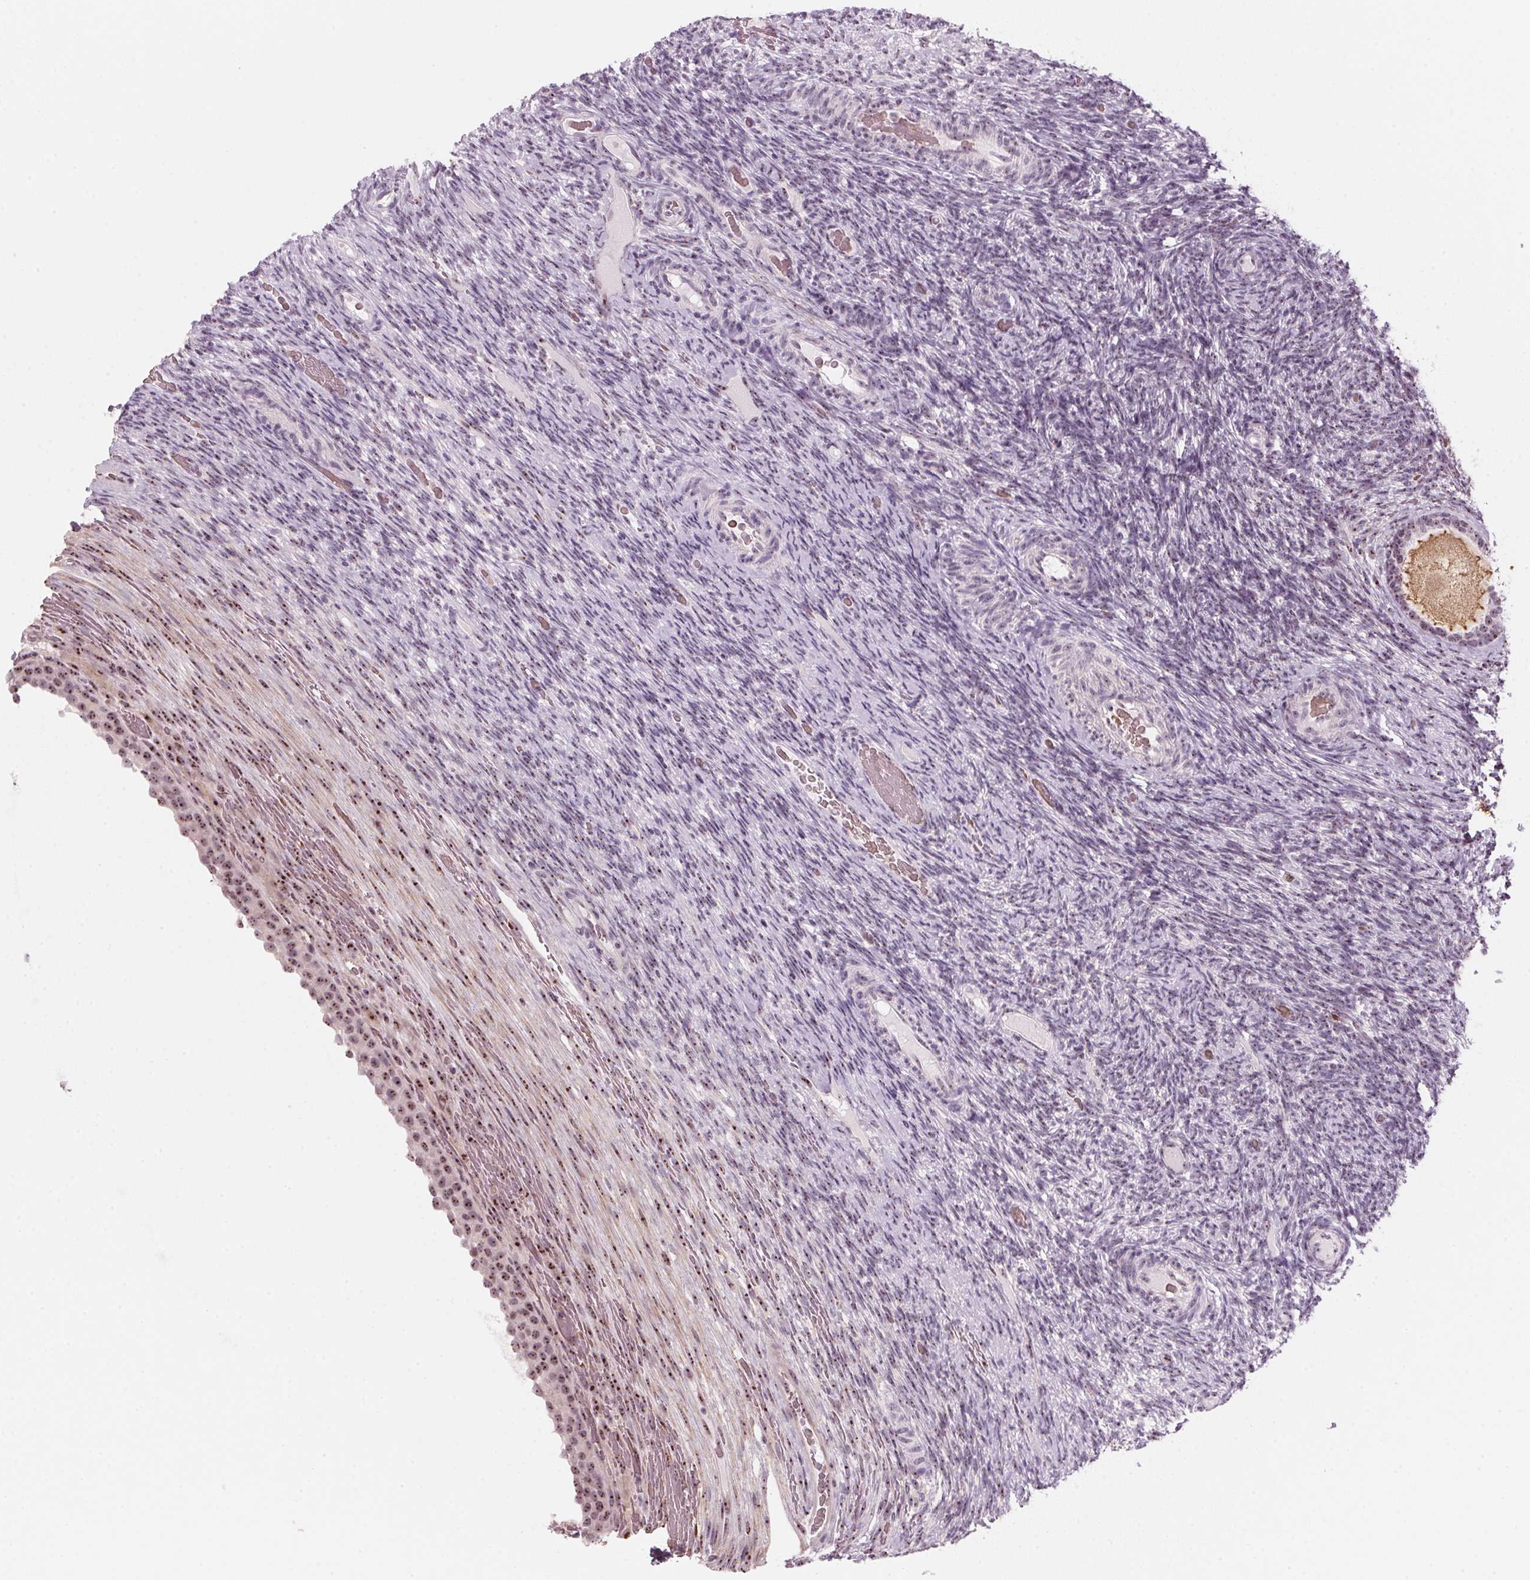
{"staining": {"intensity": "weak", "quantity": ">75%", "location": "nuclear"}, "tissue": "ovary", "cell_type": "Follicle cells", "image_type": "normal", "snomed": [{"axis": "morphology", "description": "Normal tissue, NOS"}, {"axis": "topography", "description": "Ovary"}], "caption": "Immunohistochemistry (DAB (3,3'-diaminobenzidine)) staining of normal human ovary reveals weak nuclear protein staining in approximately >75% of follicle cells. Ihc stains the protein of interest in brown and the nuclei are stained blue.", "gene": "DNTTIP2", "patient": {"sex": "female", "age": 34}}